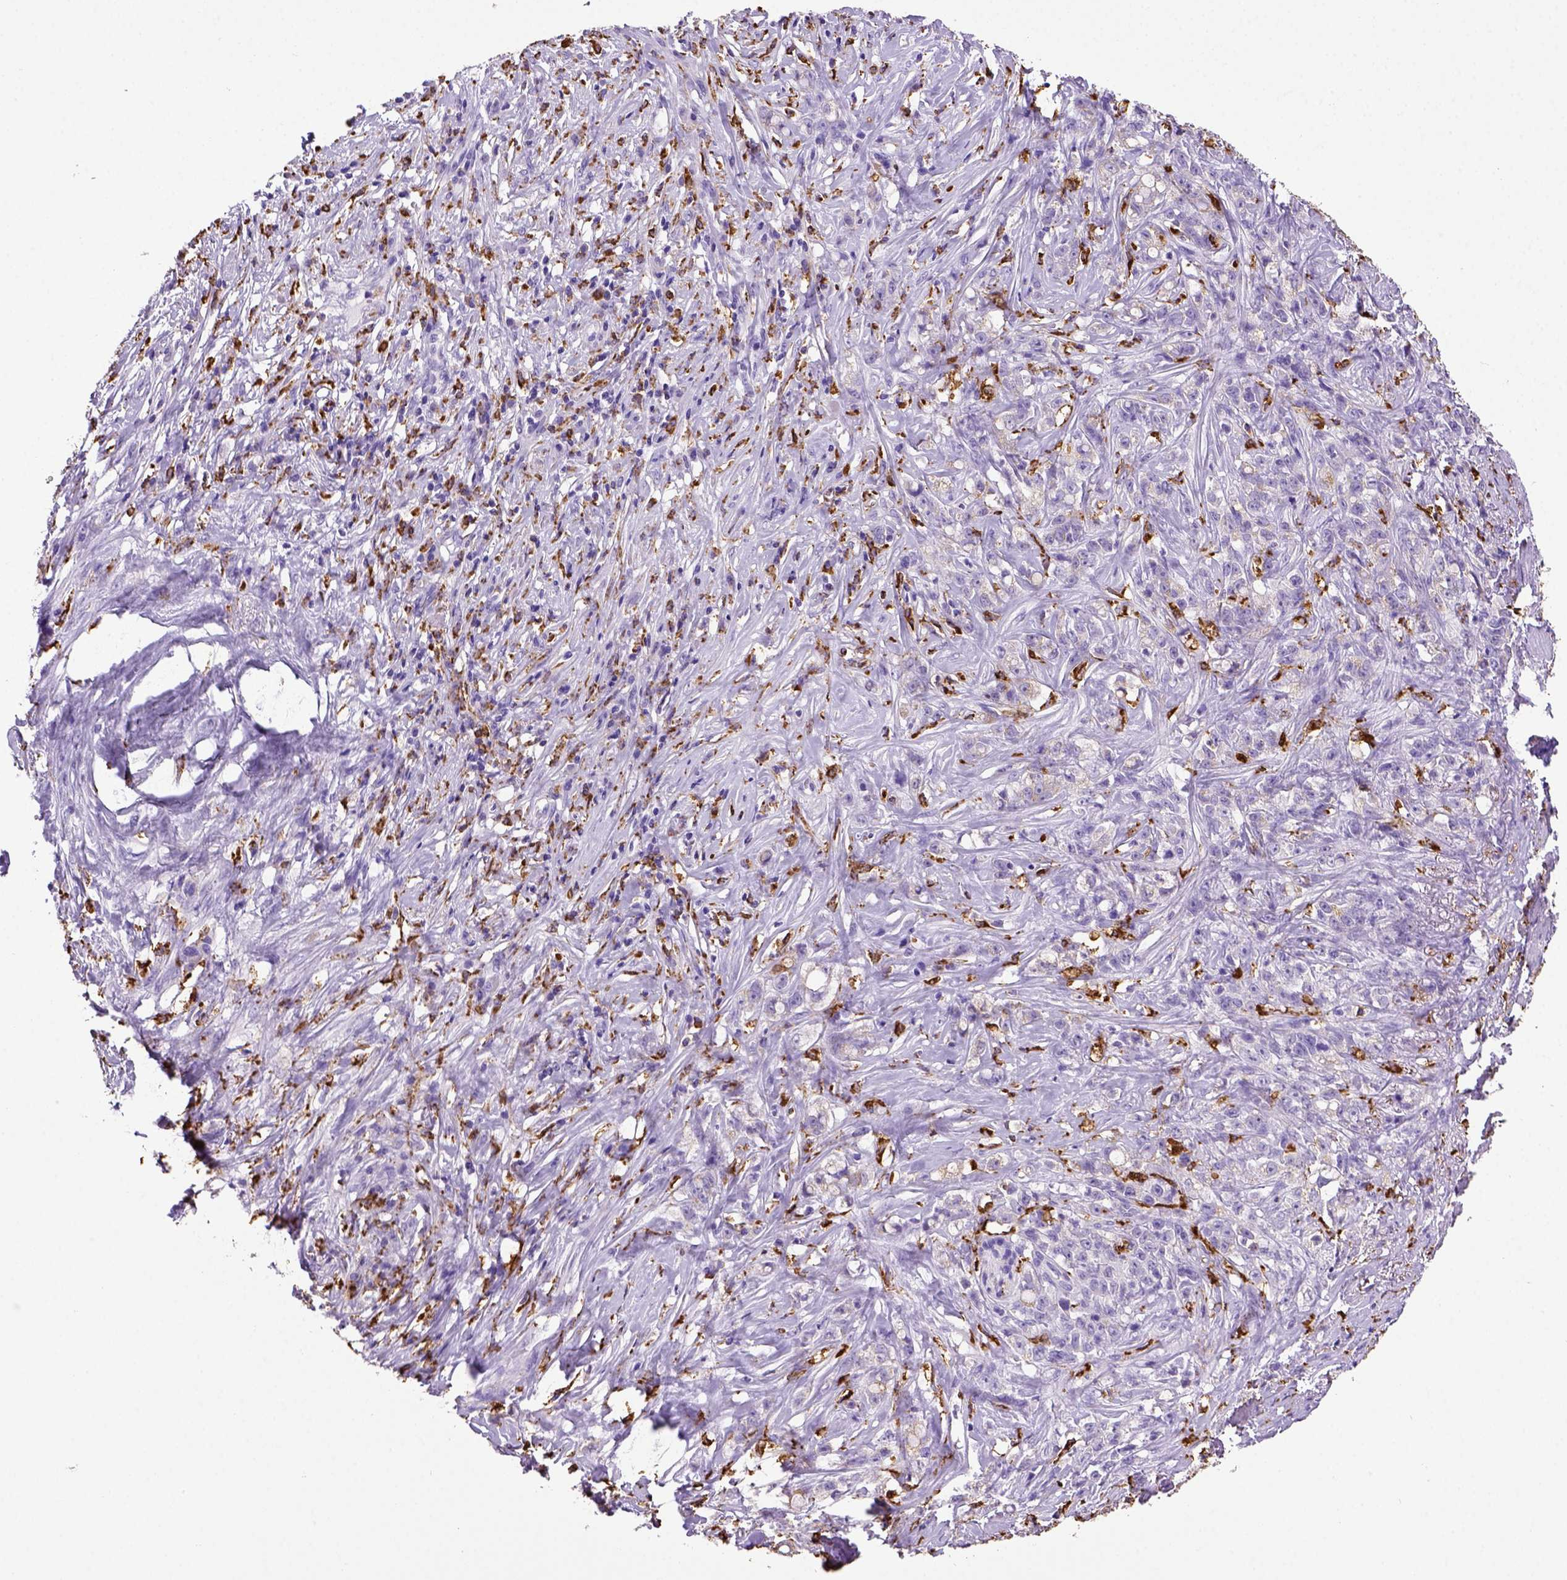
{"staining": {"intensity": "negative", "quantity": "none", "location": "none"}, "tissue": "stomach cancer", "cell_type": "Tumor cells", "image_type": "cancer", "snomed": [{"axis": "morphology", "description": "Adenocarcinoma, NOS"}, {"axis": "topography", "description": "Stomach, lower"}], "caption": "Immunohistochemical staining of human stomach cancer (adenocarcinoma) displays no significant expression in tumor cells. (DAB IHC with hematoxylin counter stain).", "gene": "CD68", "patient": {"sex": "male", "age": 88}}